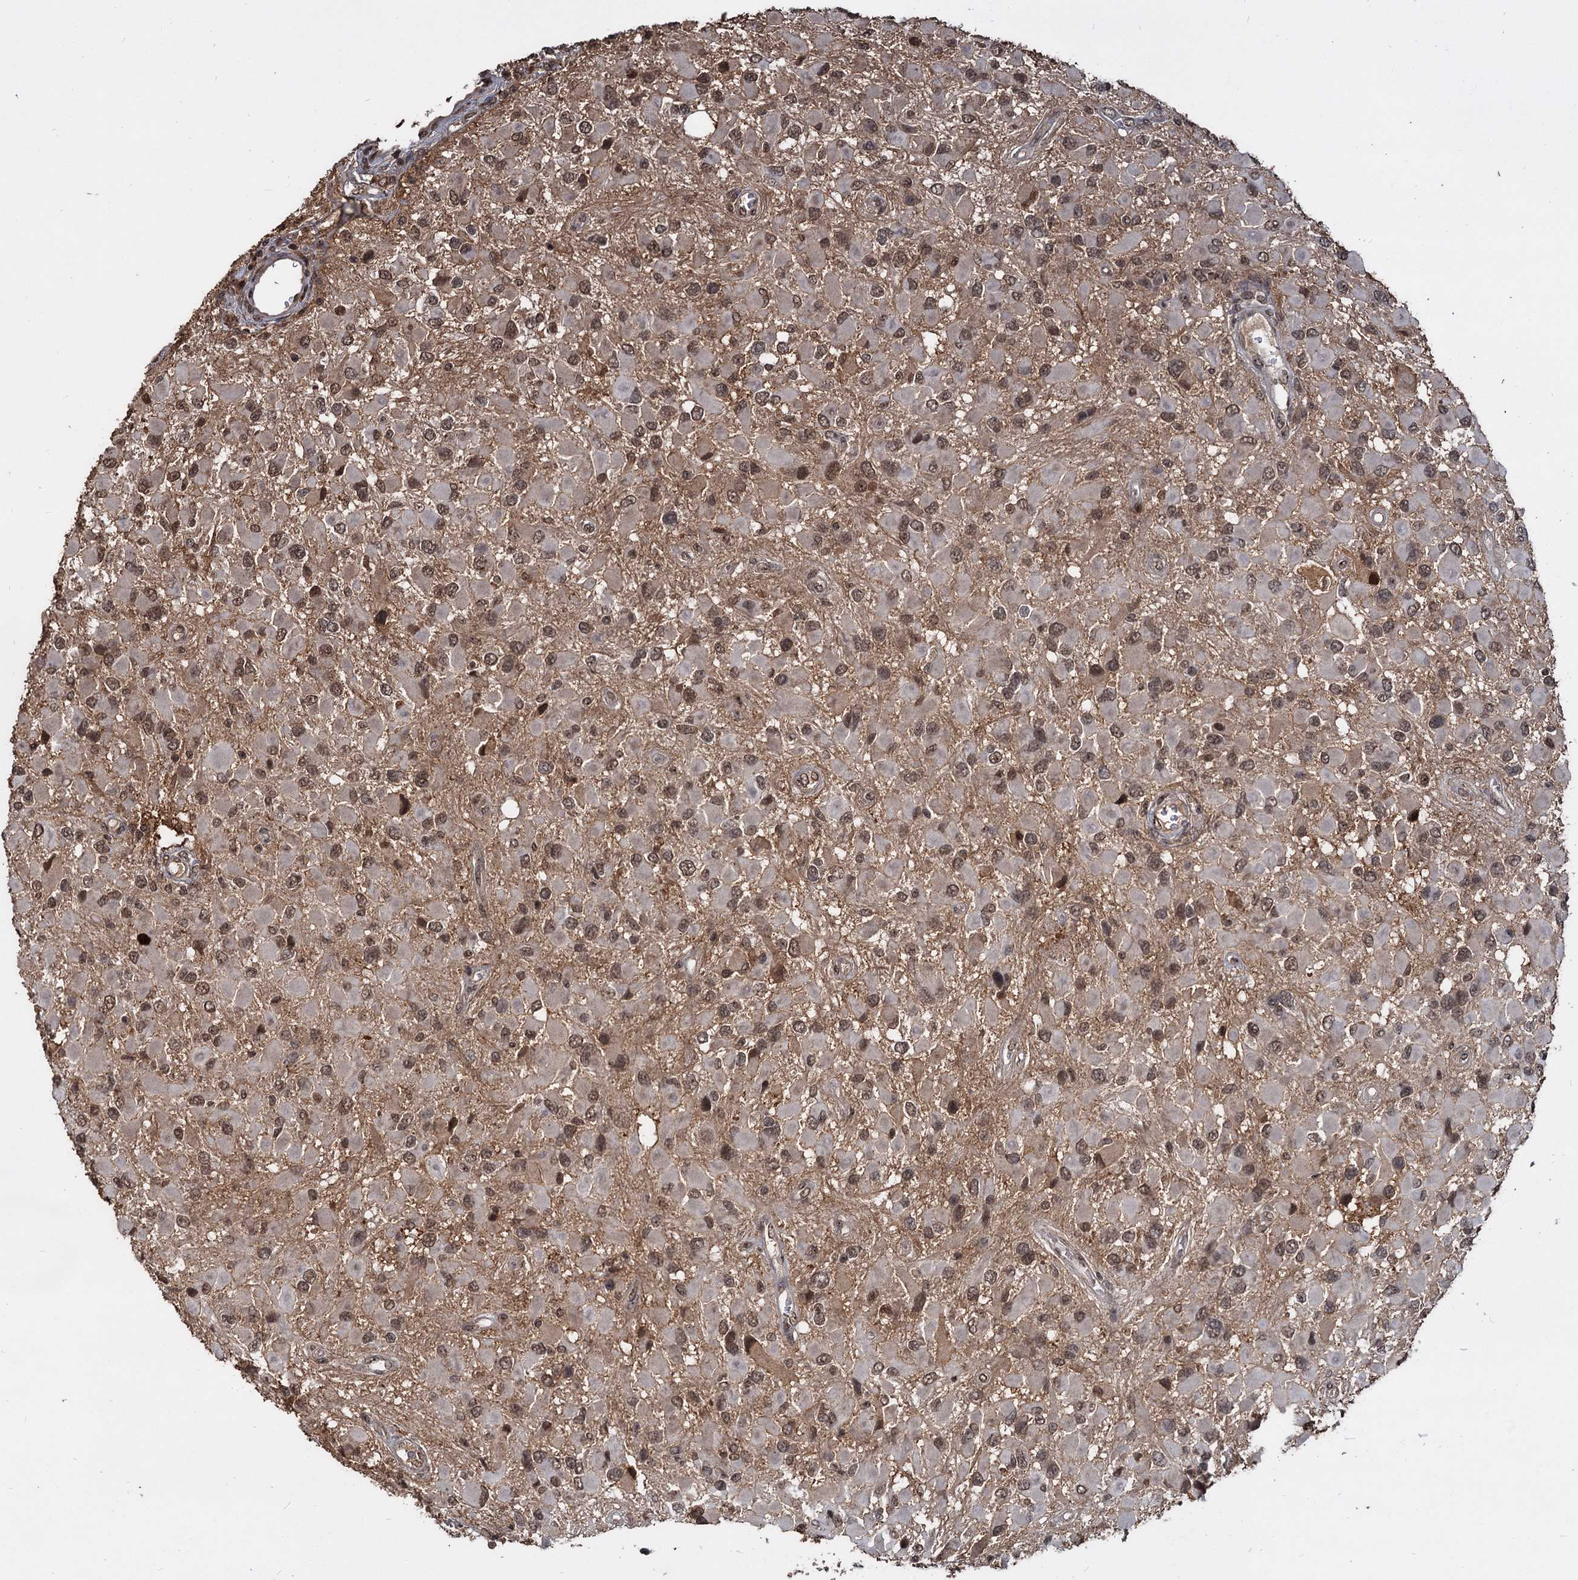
{"staining": {"intensity": "weak", "quantity": "25%-75%", "location": "cytoplasmic/membranous,nuclear"}, "tissue": "glioma", "cell_type": "Tumor cells", "image_type": "cancer", "snomed": [{"axis": "morphology", "description": "Glioma, malignant, High grade"}, {"axis": "topography", "description": "Brain"}], "caption": "A low amount of weak cytoplasmic/membranous and nuclear expression is present in approximately 25%-75% of tumor cells in glioma tissue.", "gene": "FAM216B", "patient": {"sex": "male", "age": 53}}